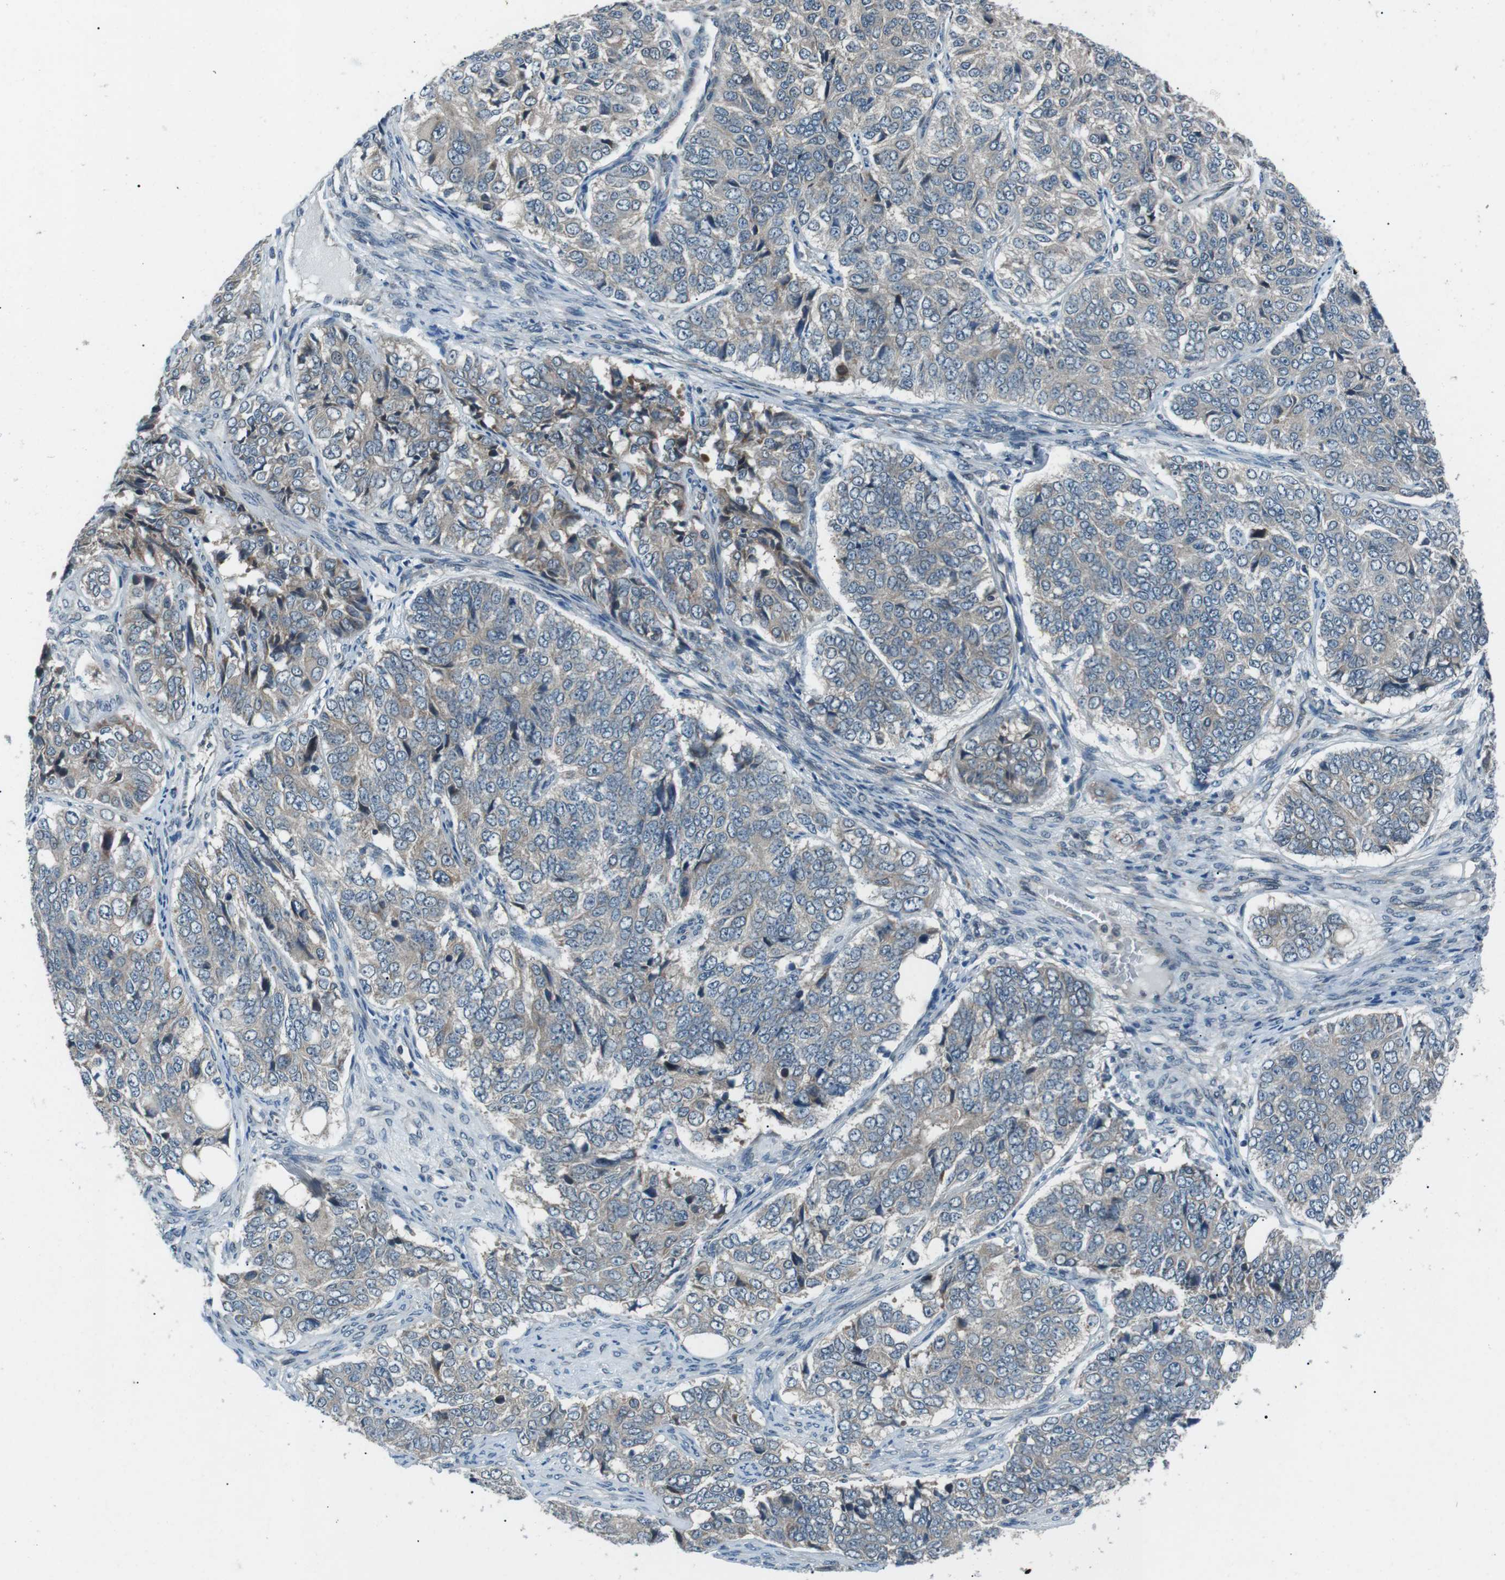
{"staining": {"intensity": "negative", "quantity": "none", "location": "none"}, "tissue": "ovarian cancer", "cell_type": "Tumor cells", "image_type": "cancer", "snomed": [{"axis": "morphology", "description": "Carcinoma, endometroid"}, {"axis": "topography", "description": "Ovary"}], "caption": "DAB immunohistochemical staining of ovarian endometroid carcinoma shows no significant expression in tumor cells.", "gene": "LRIG2", "patient": {"sex": "female", "age": 51}}